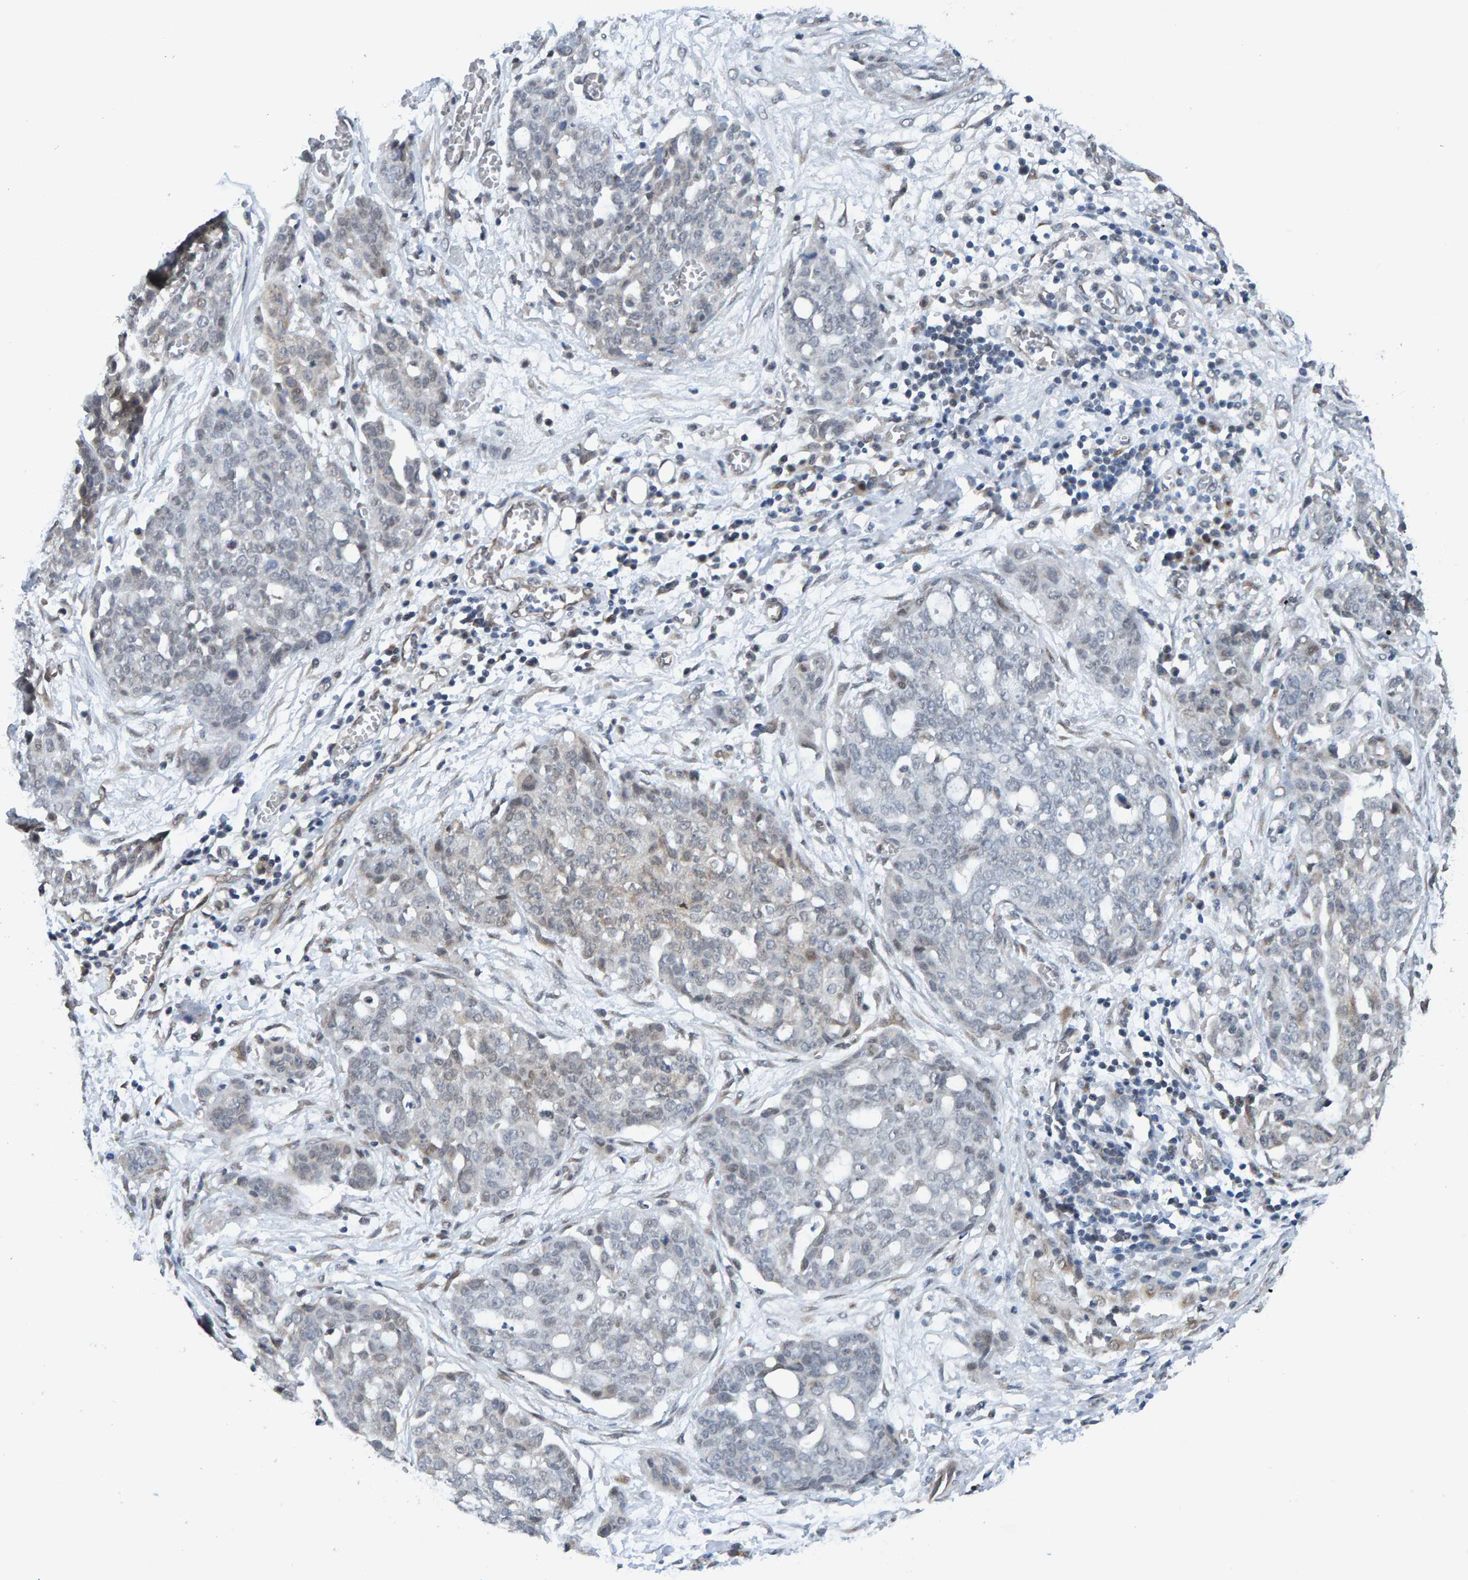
{"staining": {"intensity": "negative", "quantity": "none", "location": "none"}, "tissue": "ovarian cancer", "cell_type": "Tumor cells", "image_type": "cancer", "snomed": [{"axis": "morphology", "description": "Cystadenocarcinoma, serous, NOS"}, {"axis": "topography", "description": "Soft tissue"}, {"axis": "topography", "description": "Ovary"}], "caption": "Ovarian serous cystadenocarcinoma was stained to show a protein in brown. There is no significant expression in tumor cells. (DAB (3,3'-diaminobenzidine) immunohistochemistry (IHC) visualized using brightfield microscopy, high magnification).", "gene": "SCRN2", "patient": {"sex": "female", "age": 57}}